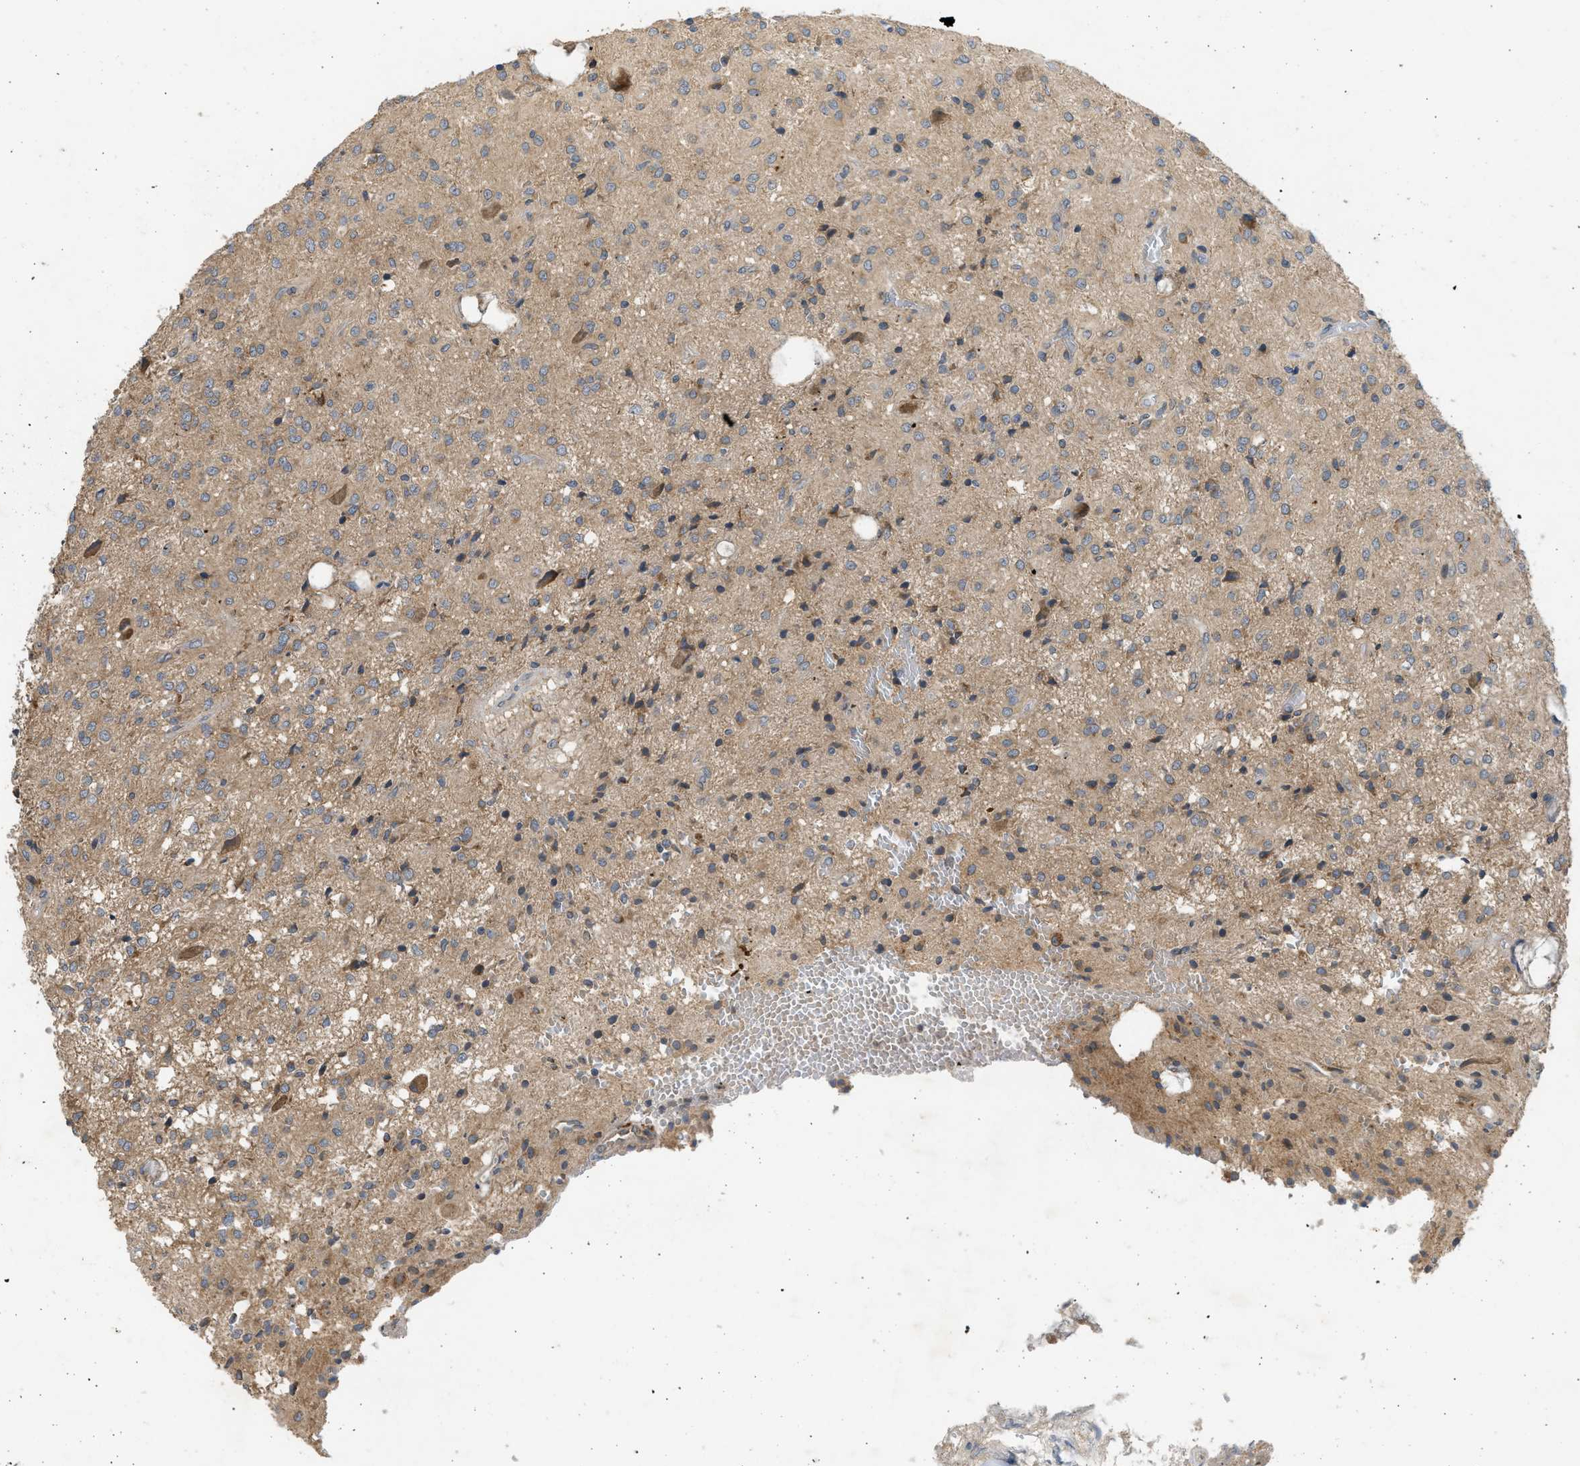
{"staining": {"intensity": "moderate", "quantity": "<25%", "location": "cytoplasmic/membranous"}, "tissue": "glioma", "cell_type": "Tumor cells", "image_type": "cancer", "snomed": [{"axis": "morphology", "description": "Glioma, malignant, High grade"}, {"axis": "topography", "description": "Brain"}], "caption": "Immunohistochemistry (IHC) of human glioma reveals low levels of moderate cytoplasmic/membranous staining in about <25% of tumor cells. Nuclei are stained in blue.", "gene": "CYP1A1", "patient": {"sex": "female", "age": 59}}